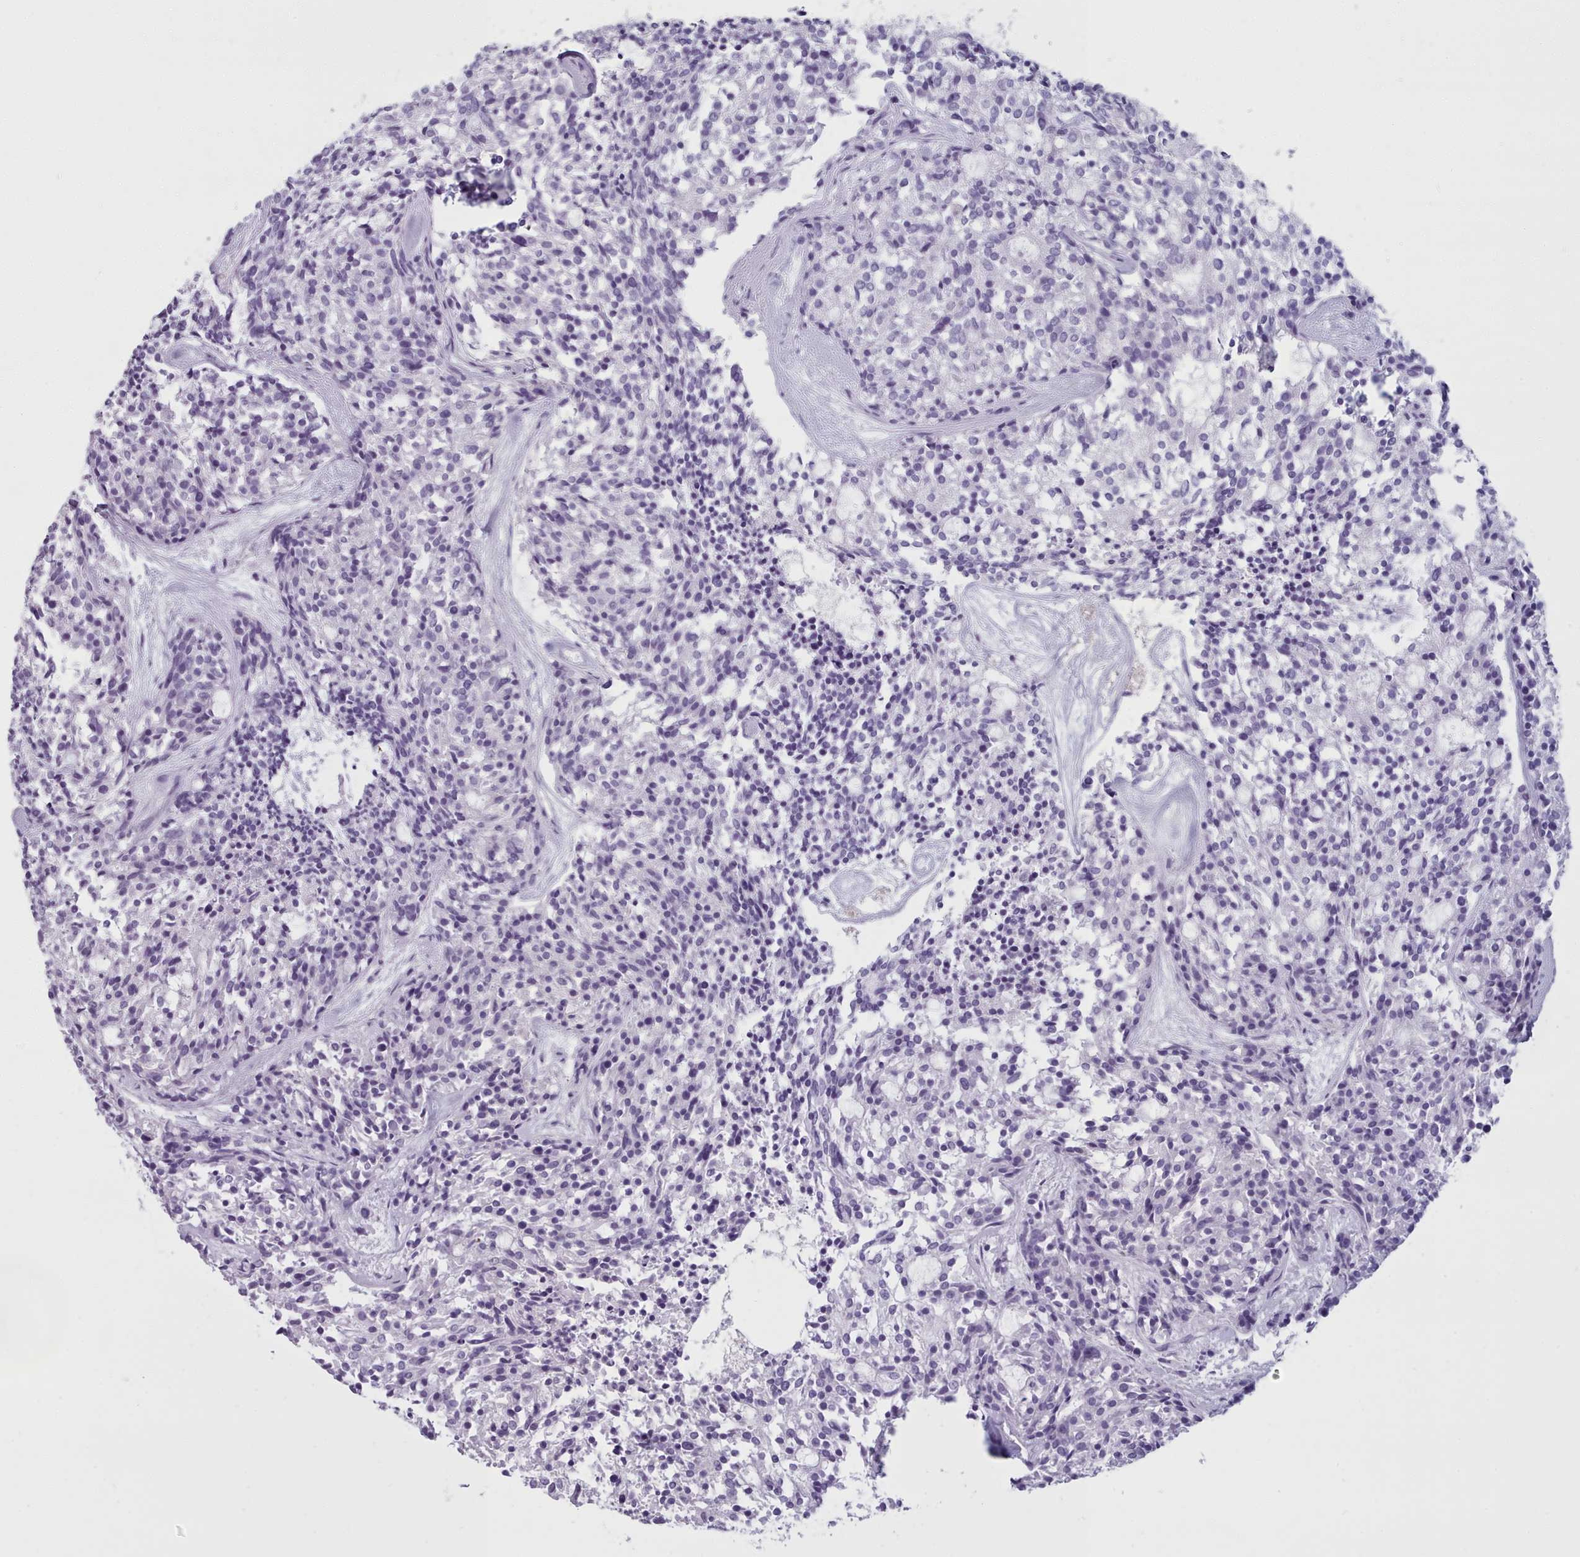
{"staining": {"intensity": "negative", "quantity": "none", "location": "none"}, "tissue": "carcinoid", "cell_type": "Tumor cells", "image_type": "cancer", "snomed": [{"axis": "morphology", "description": "Carcinoid, malignant, NOS"}, {"axis": "topography", "description": "Pancreas"}], "caption": "Immunohistochemical staining of malignant carcinoid shows no significant positivity in tumor cells.", "gene": "ZNF43", "patient": {"sex": "female", "age": 54}}